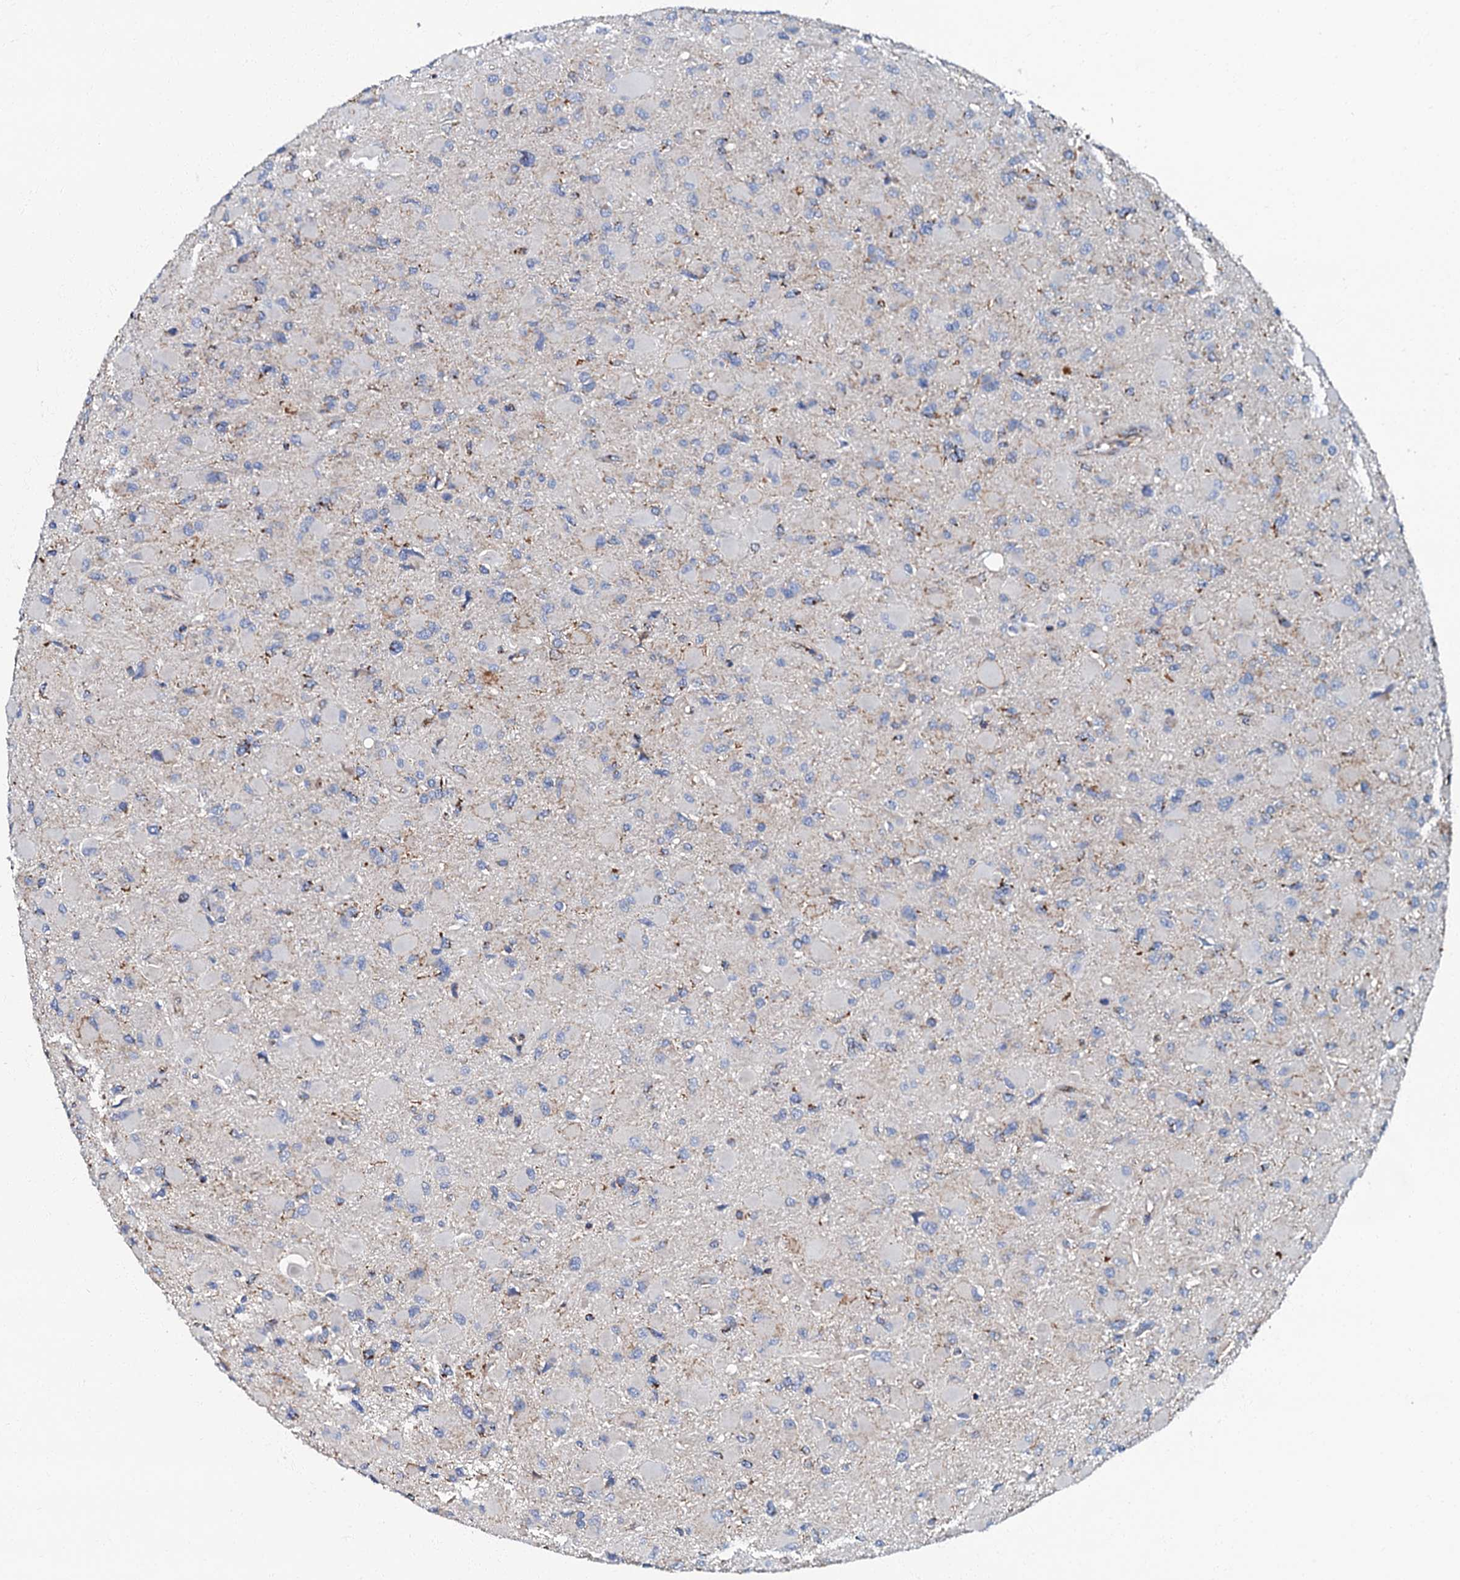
{"staining": {"intensity": "negative", "quantity": "none", "location": "none"}, "tissue": "glioma", "cell_type": "Tumor cells", "image_type": "cancer", "snomed": [{"axis": "morphology", "description": "Glioma, malignant, High grade"}, {"axis": "topography", "description": "Cerebral cortex"}], "caption": "Photomicrograph shows no protein positivity in tumor cells of glioma tissue.", "gene": "NDUFA12", "patient": {"sex": "female", "age": 36}}